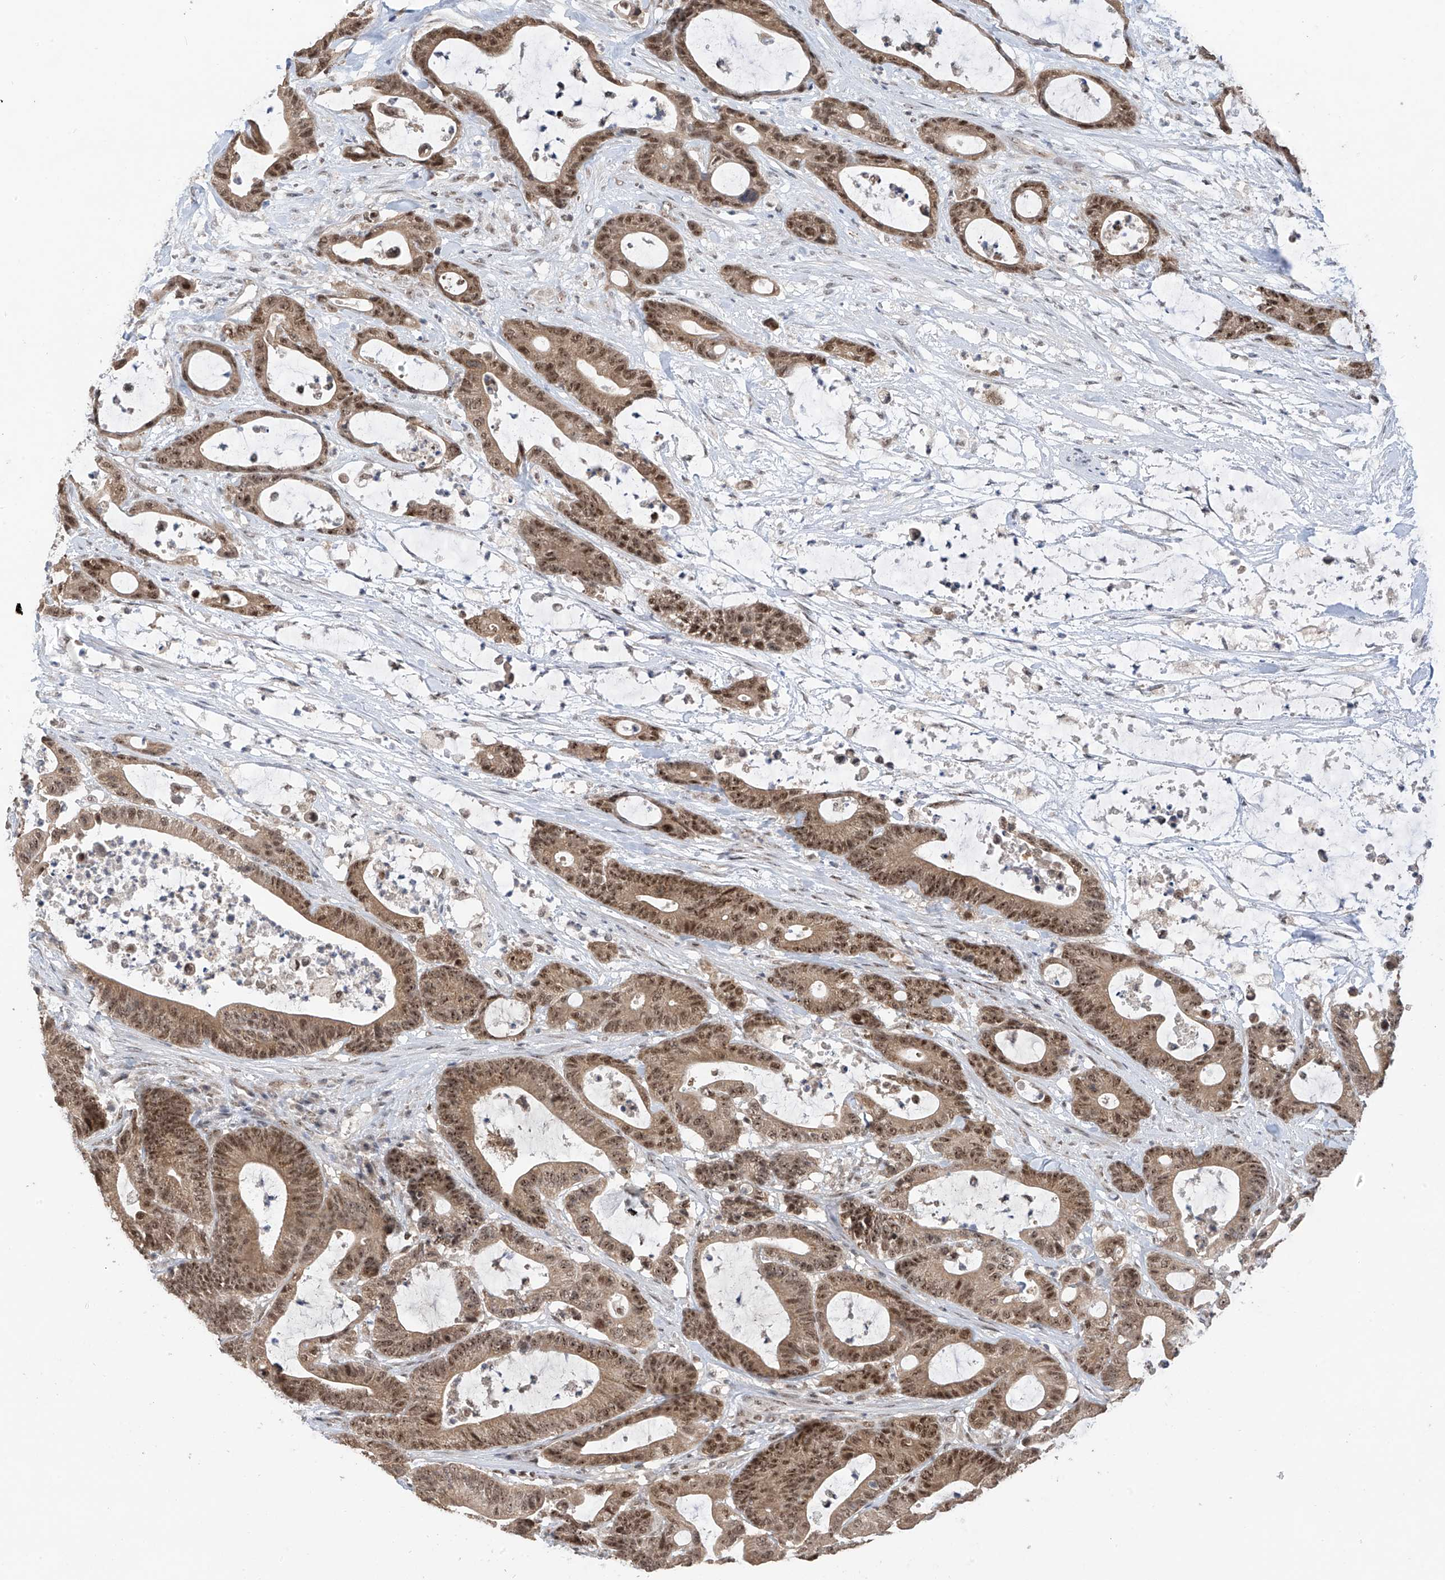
{"staining": {"intensity": "moderate", "quantity": ">75%", "location": "cytoplasmic/membranous,nuclear"}, "tissue": "colorectal cancer", "cell_type": "Tumor cells", "image_type": "cancer", "snomed": [{"axis": "morphology", "description": "Adenocarcinoma, NOS"}, {"axis": "topography", "description": "Colon"}], "caption": "Immunohistochemistry (IHC) staining of colorectal cancer (adenocarcinoma), which reveals medium levels of moderate cytoplasmic/membranous and nuclear staining in approximately >75% of tumor cells indicating moderate cytoplasmic/membranous and nuclear protein positivity. The staining was performed using DAB (3,3'-diaminobenzidine) (brown) for protein detection and nuclei were counterstained in hematoxylin (blue).", "gene": "RPAIN", "patient": {"sex": "female", "age": 84}}